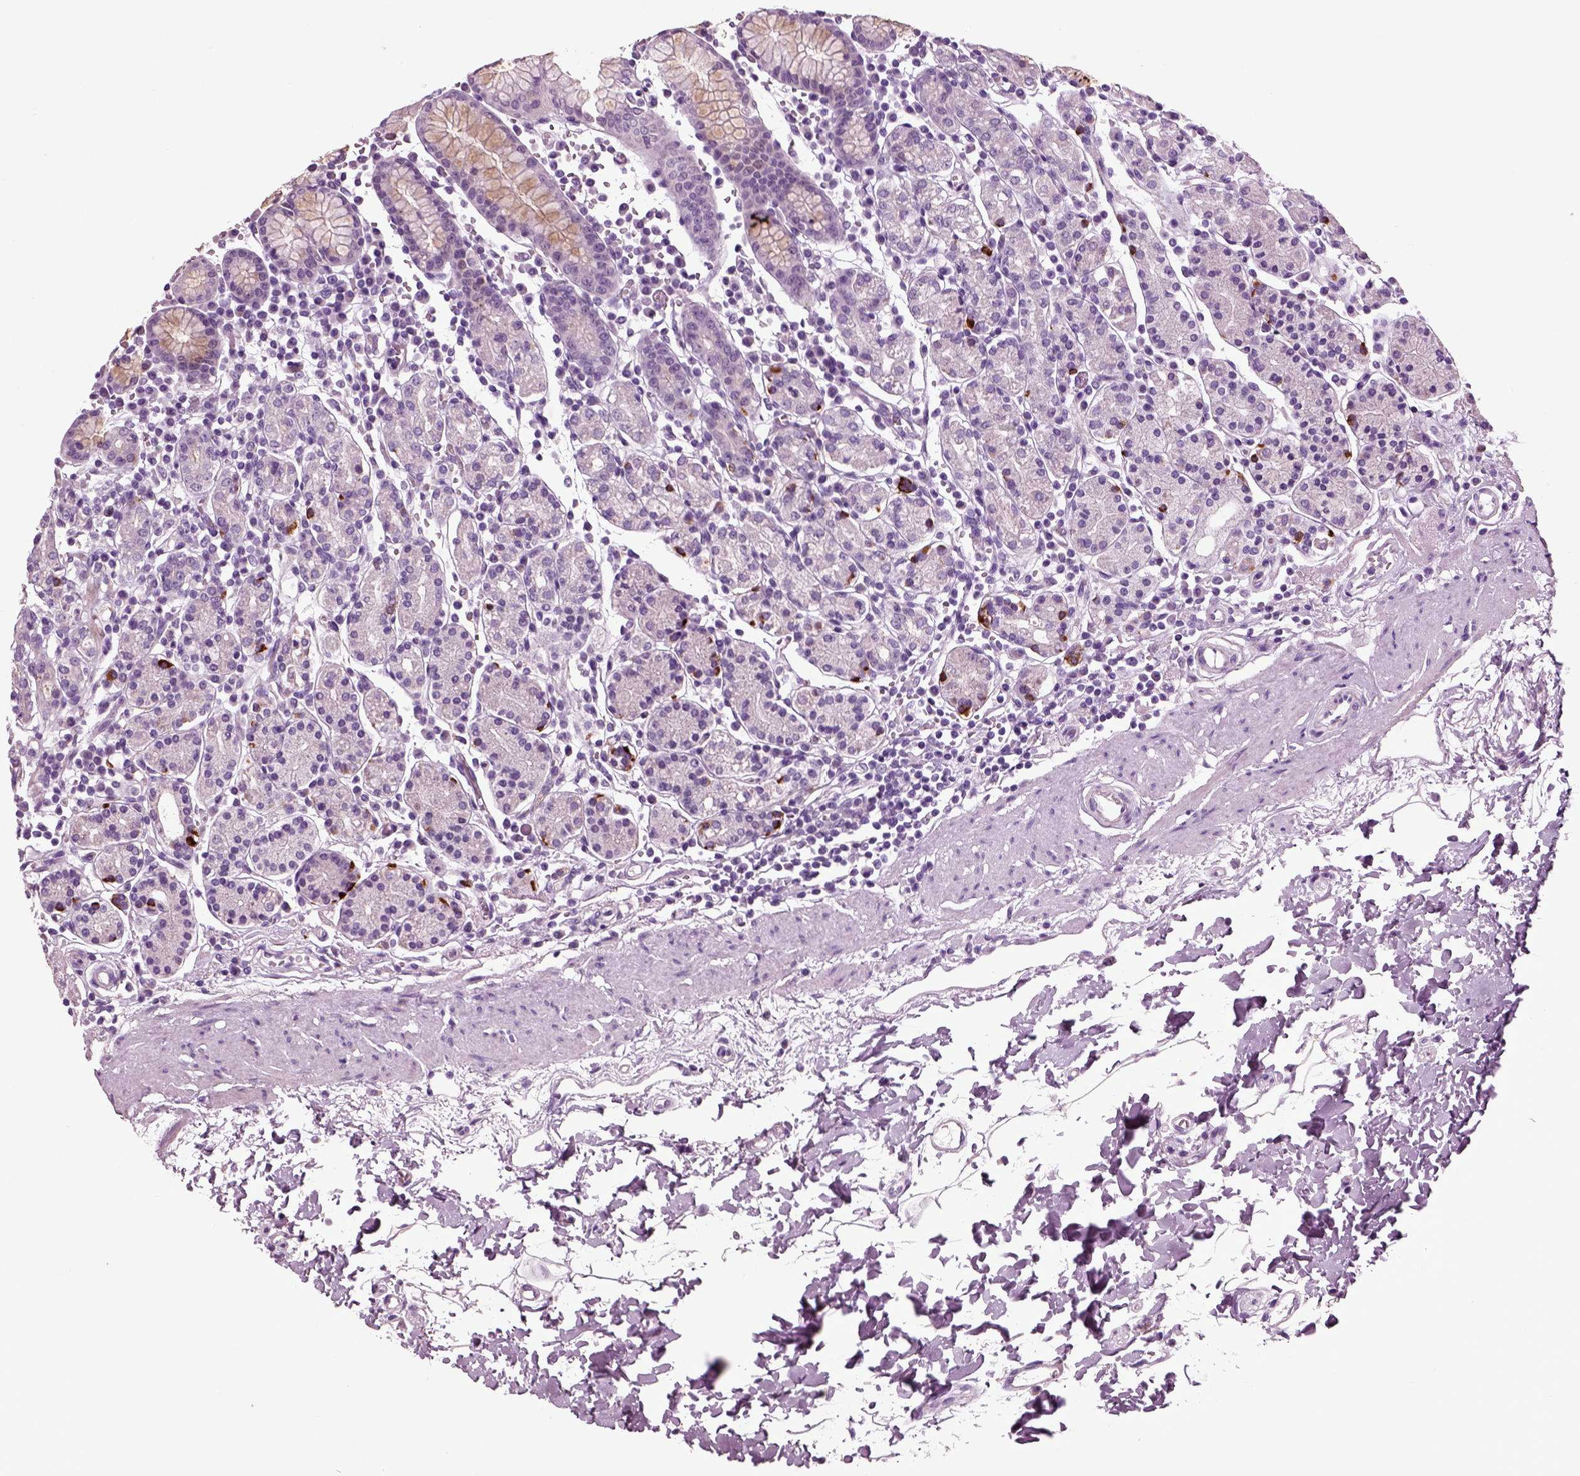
{"staining": {"intensity": "strong", "quantity": "<25%", "location": "cytoplasmic/membranous"}, "tissue": "stomach", "cell_type": "Glandular cells", "image_type": "normal", "snomed": [{"axis": "morphology", "description": "Normal tissue, NOS"}, {"axis": "topography", "description": "Stomach, upper"}, {"axis": "topography", "description": "Stomach"}], "caption": "High-magnification brightfield microscopy of unremarkable stomach stained with DAB (brown) and counterstained with hematoxylin (blue). glandular cells exhibit strong cytoplasmic/membranous staining is present in about<25% of cells.", "gene": "CHGB", "patient": {"sex": "male", "age": 62}}